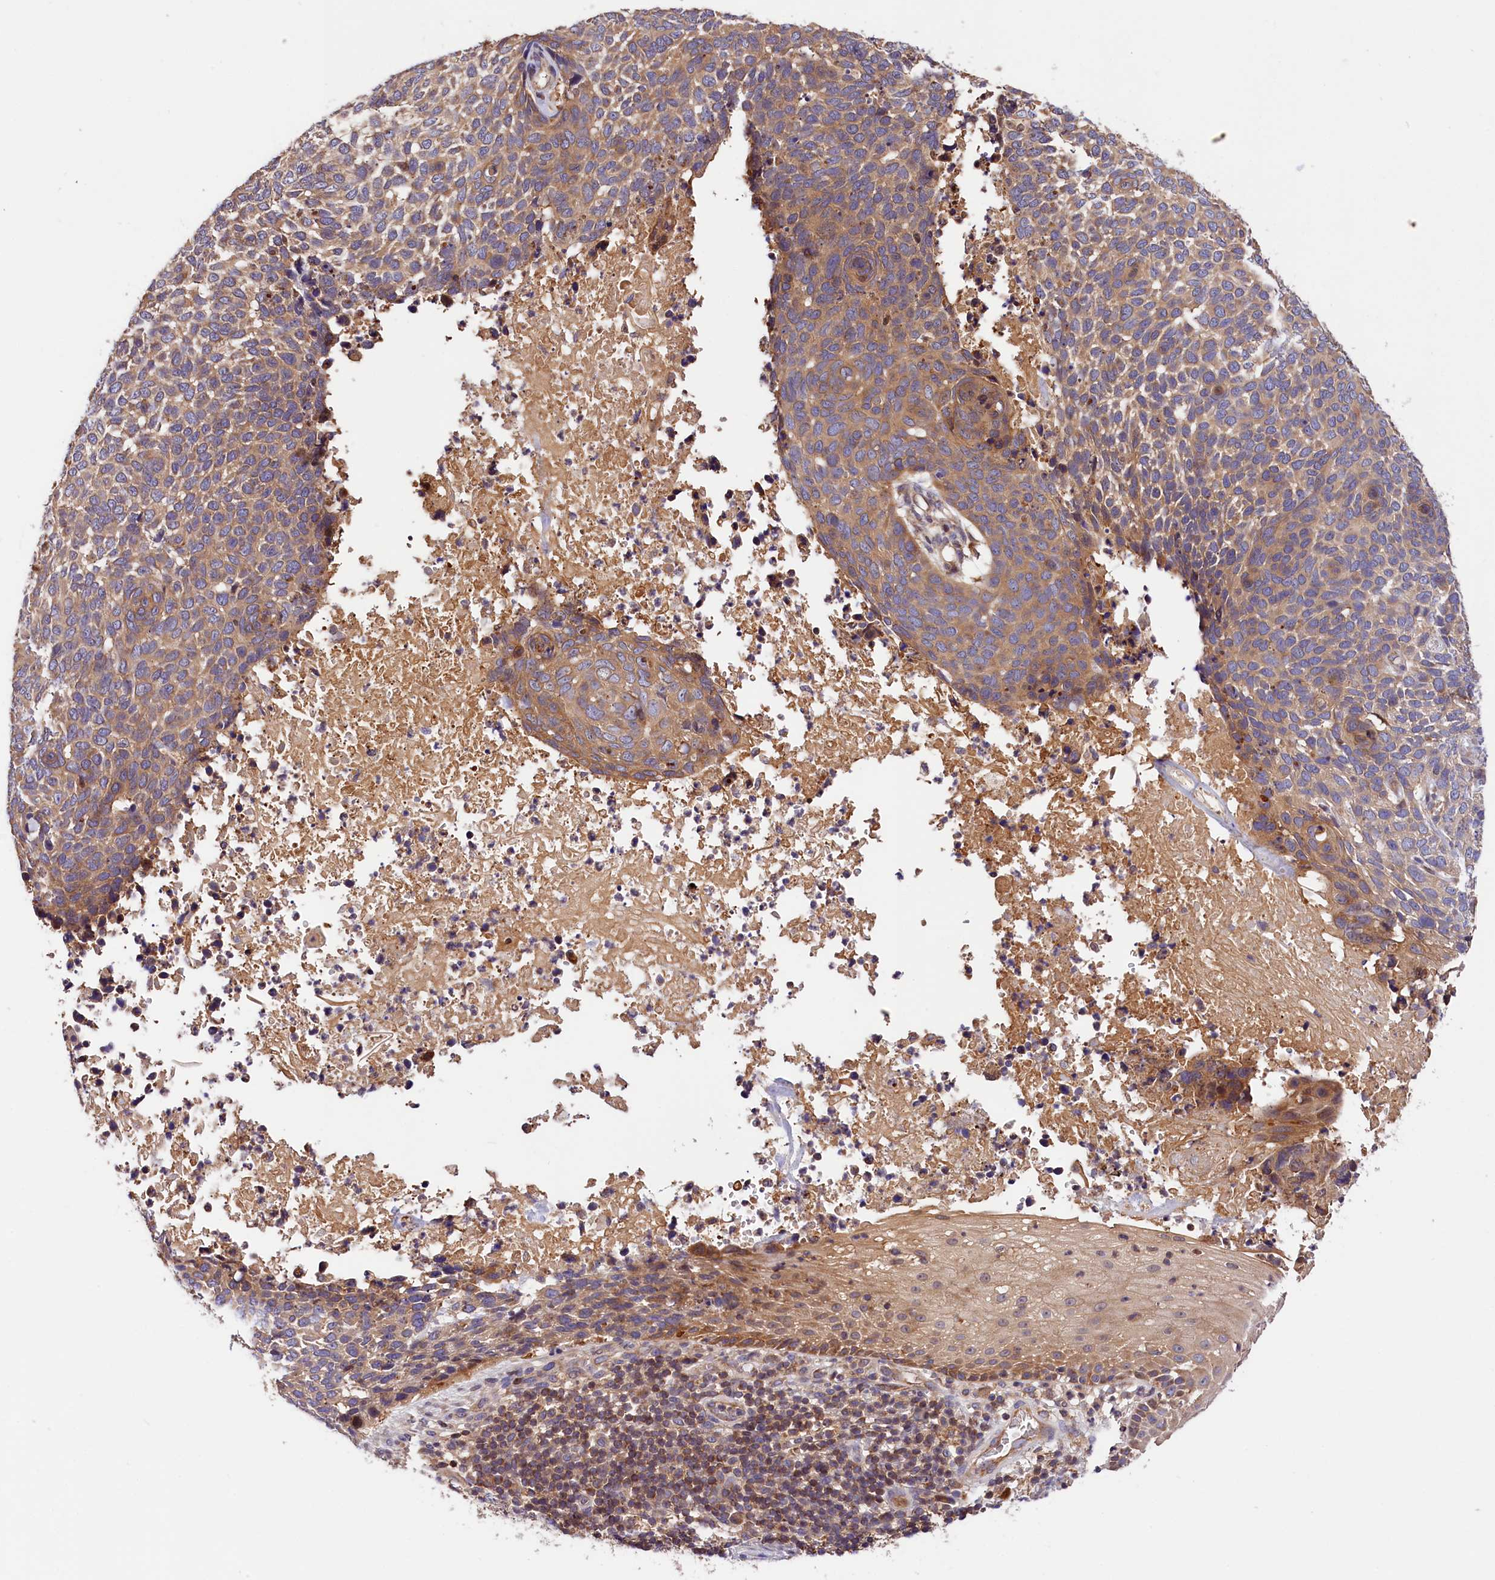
{"staining": {"intensity": "moderate", "quantity": ">75%", "location": "cytoplasmic/membranous"}, "tissue": "skin cancer", "cell_type": "Tumor cells", "image_type": "cancer", "snomed": [{"axis": "morphology", "description": "Basal cell carcinoma"}, {"axis": "topography", "description": "Skin"}], "caption": "Immunohistochemistry micrograph of skin basal cell carcinoma stained for a protein (brown), which displays medium levels of moderate cytoplasmic/membranous staining in approximately >75% of tumor cells.", "gene": "KPTN", "patient": {"sex": "female", "age": 64}}